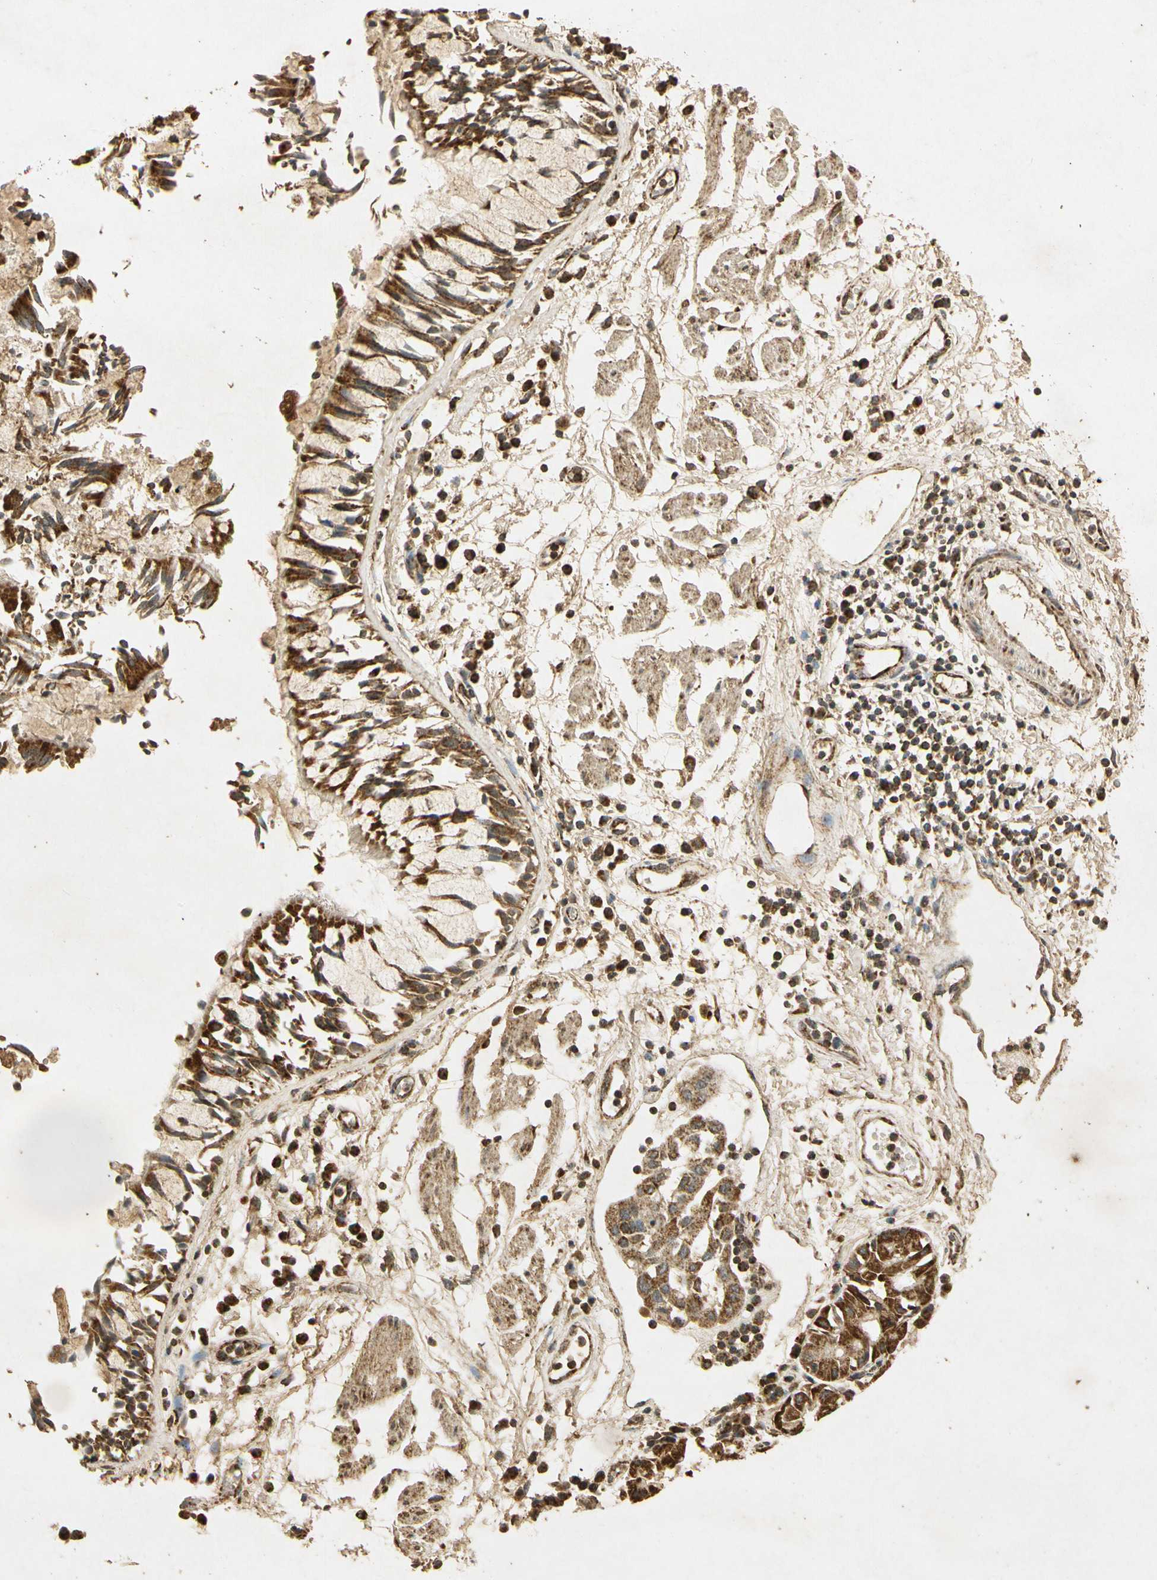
{"staining": {"intensity": "strong", "quantity": ">75%", "location": "cytoplasmic/membranous"}, "tissue": "adipose tissue", "cell_type": "Adipocytes", "image_type": "normal", "snomed": [{"axis": "morphology", "description": "Normal tissue, NOS"}, {"axis": "morphology", "description": "Adenocarcinoma, NOS"}, {"axis": "topography", "description": "Cartilage tissue"}, {"axis": "topography", "description": "Bronchus"}, {"axis": "topography", "description": "Lung"}], "caption": "Adipose tissue stained for a protein (brown) displays strong cytoplasmic/membranous positive staining in approximately >75% of adipocytes.", "gene": "PRDX3", "patient": {"sex": "female", "age": 67}}